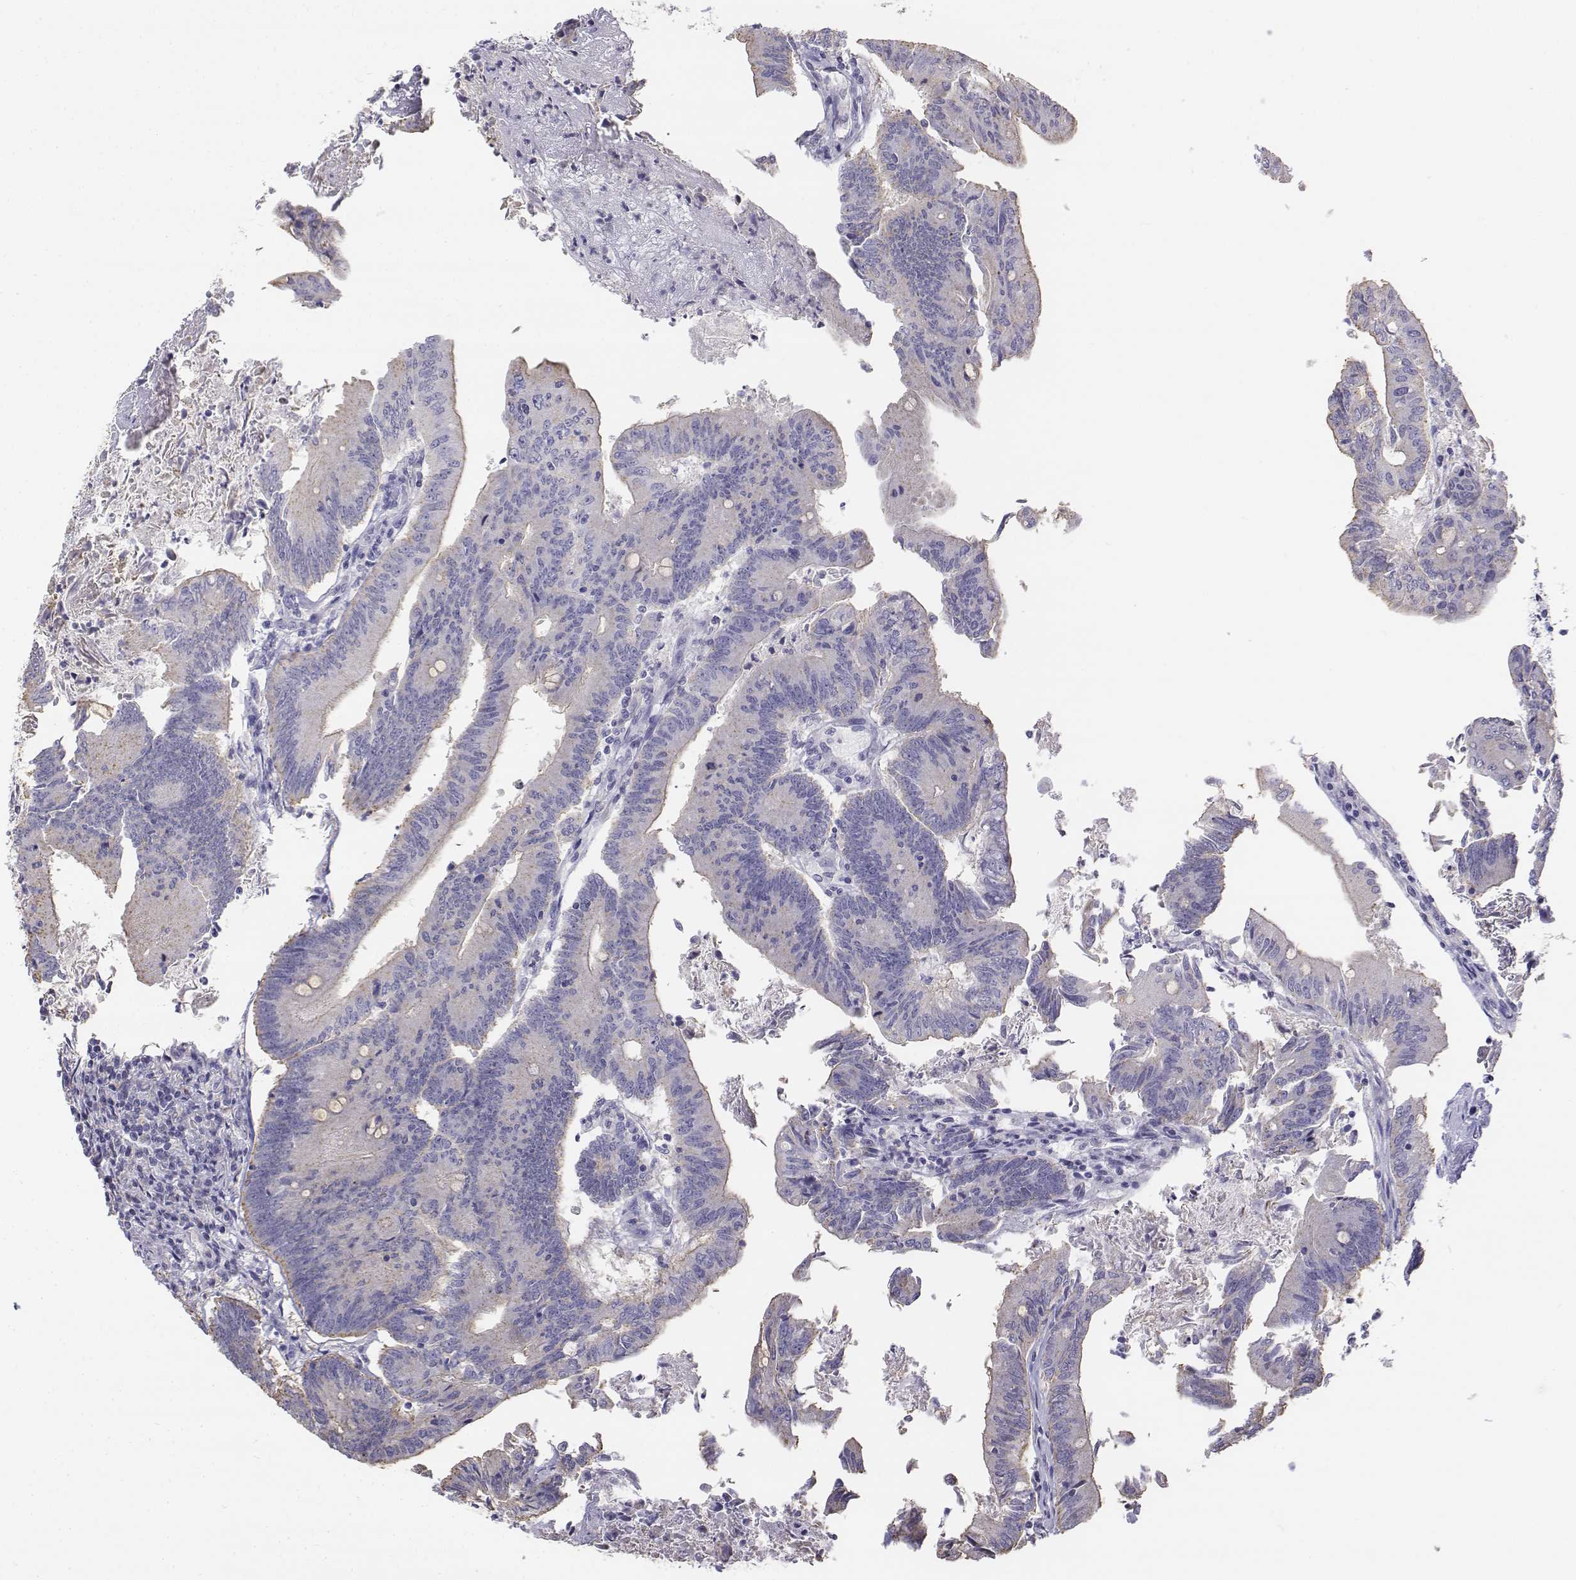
{"staining": {"intensity": "negative", "quantity": "none", "location": "none"}, "tissue": "colorectal cancer", "cell_type": "Tumor cells", "image_type": "cancer", "snomed": [{"axis": "morphology", "description": "Adenocarcinoma, NOS"}, {"axis": "topography", "description": "Colon"}], "caption": "Tumor cells are negative for protein expression in human colorectal adenocarcinoma.", "gene": "LGSN", "patient": {"sex": "female", "age": 70}}